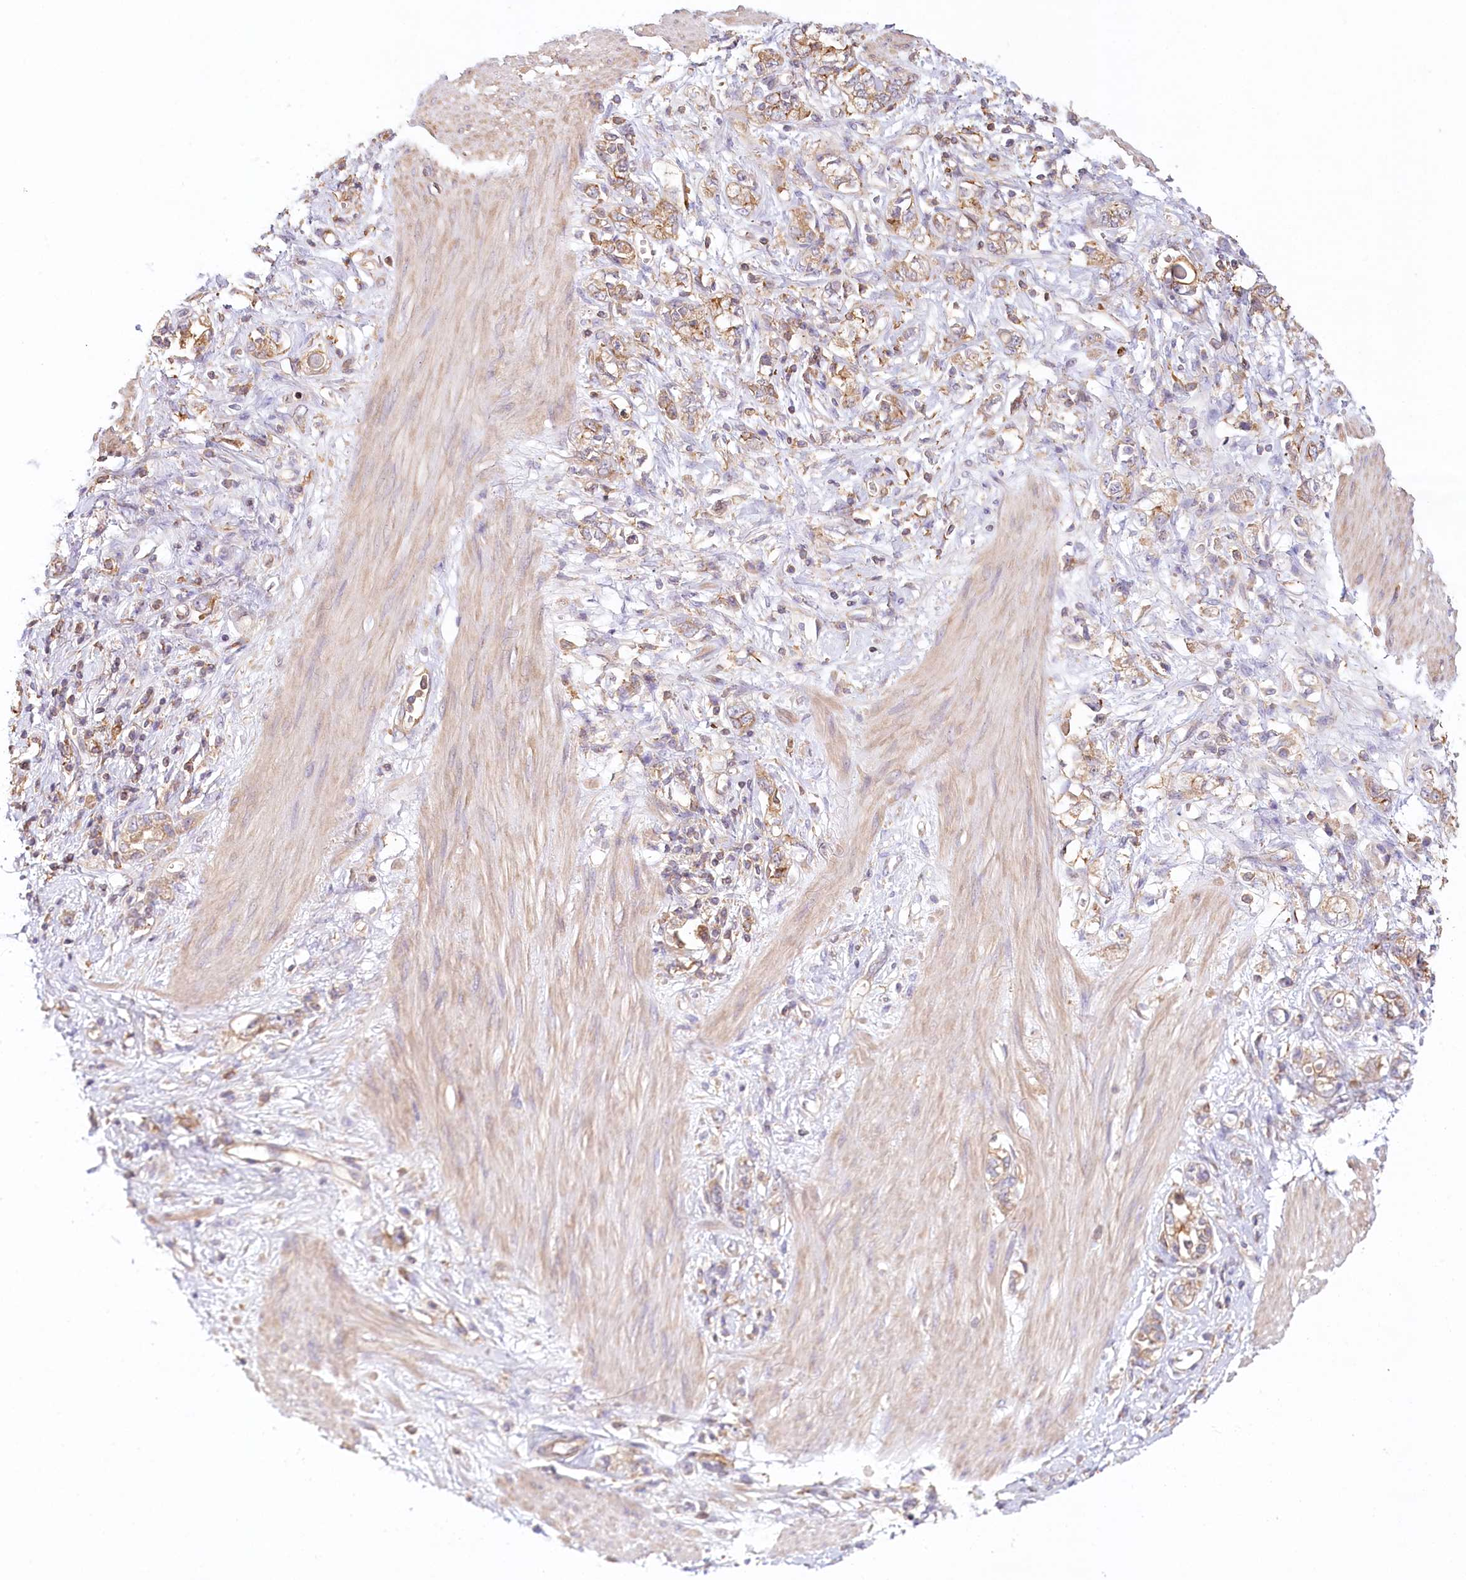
{"staining": {"intensity": "moderate", "quantity": ">75%", "location": "cytoplasmic/membranous"}, "tissue": "stomach cancer", "cell_type": "Tumor cells", "image_type": "cancer", "snomed": [{"axis": "morphology", "description": "Adenocarcinoma, NOS"}, {"axis": "topography", "description": "Stomach"}], "caption": "Stomach cancer (adenocarcinoma) stained for a protein (brown) shows moderate cytoplasmic/membranous positive expression in about >75% of tumor cells.", "gene": "UMPS", "patient": {"sex": "female", "age": 76}}